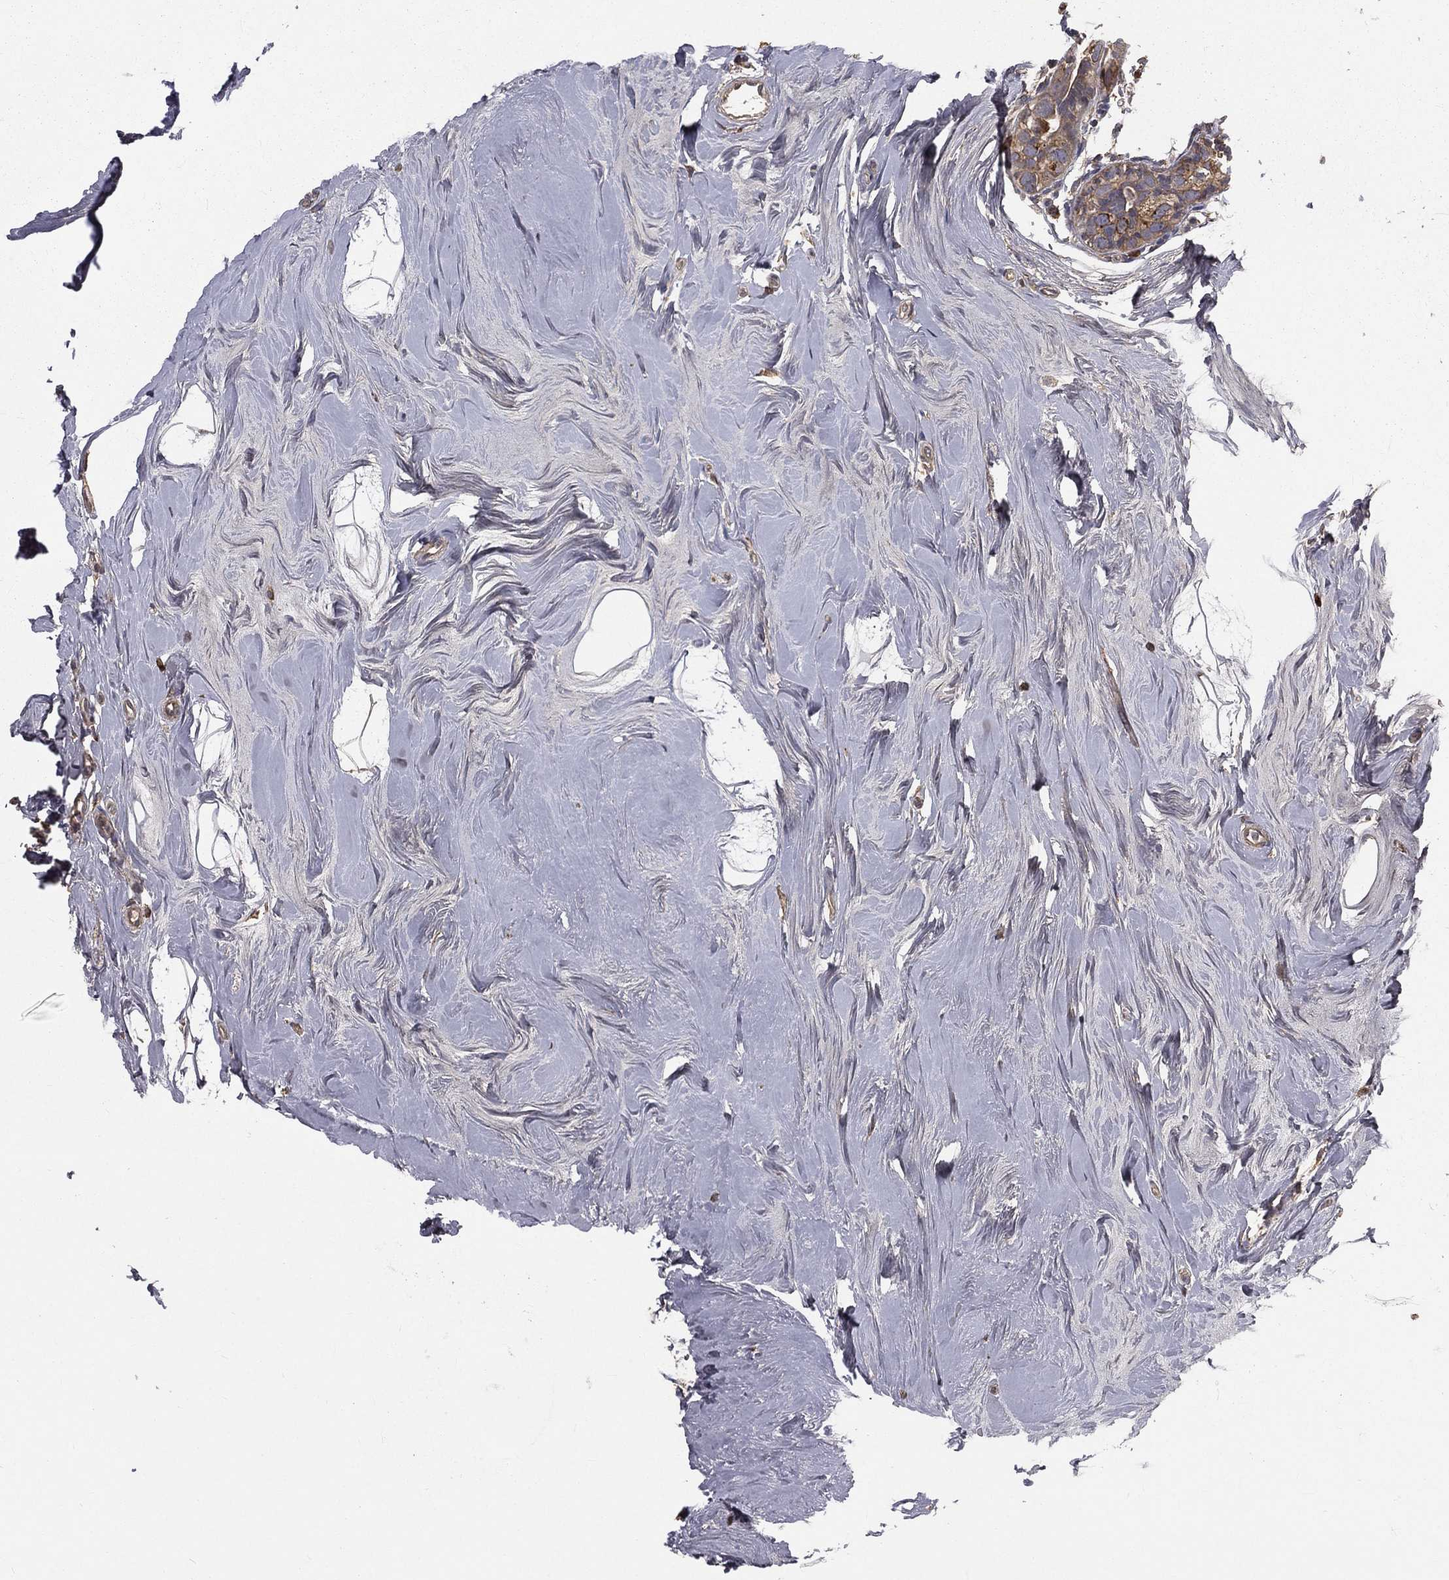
{"staining": {"intensity": "moderate", "quantity": "<25%", "location": "cytoplasmic/membranous"}, "tissue": "breast cancer", "cell_type": "Tumor cells", "image_type": "cancer", "snomed": [{"axis": "morphology", "description": "Duct carcinoma"}, {"axis": "topography", "description": "Breast"}], "caption": "The photomicrograph reveals immunohistochemical staining of breast infiltrating ductal carcinoma. There is moderate cytoplasmic/membranous positivity is seen in approximately <25% of tumor cells. (DAB (3,3'-diaminobenzidine) IHC, brown staining for protein, blue staining for nuclei).", "gene": "OLFML1", "patient": {"sex": "female", "age": 55}}